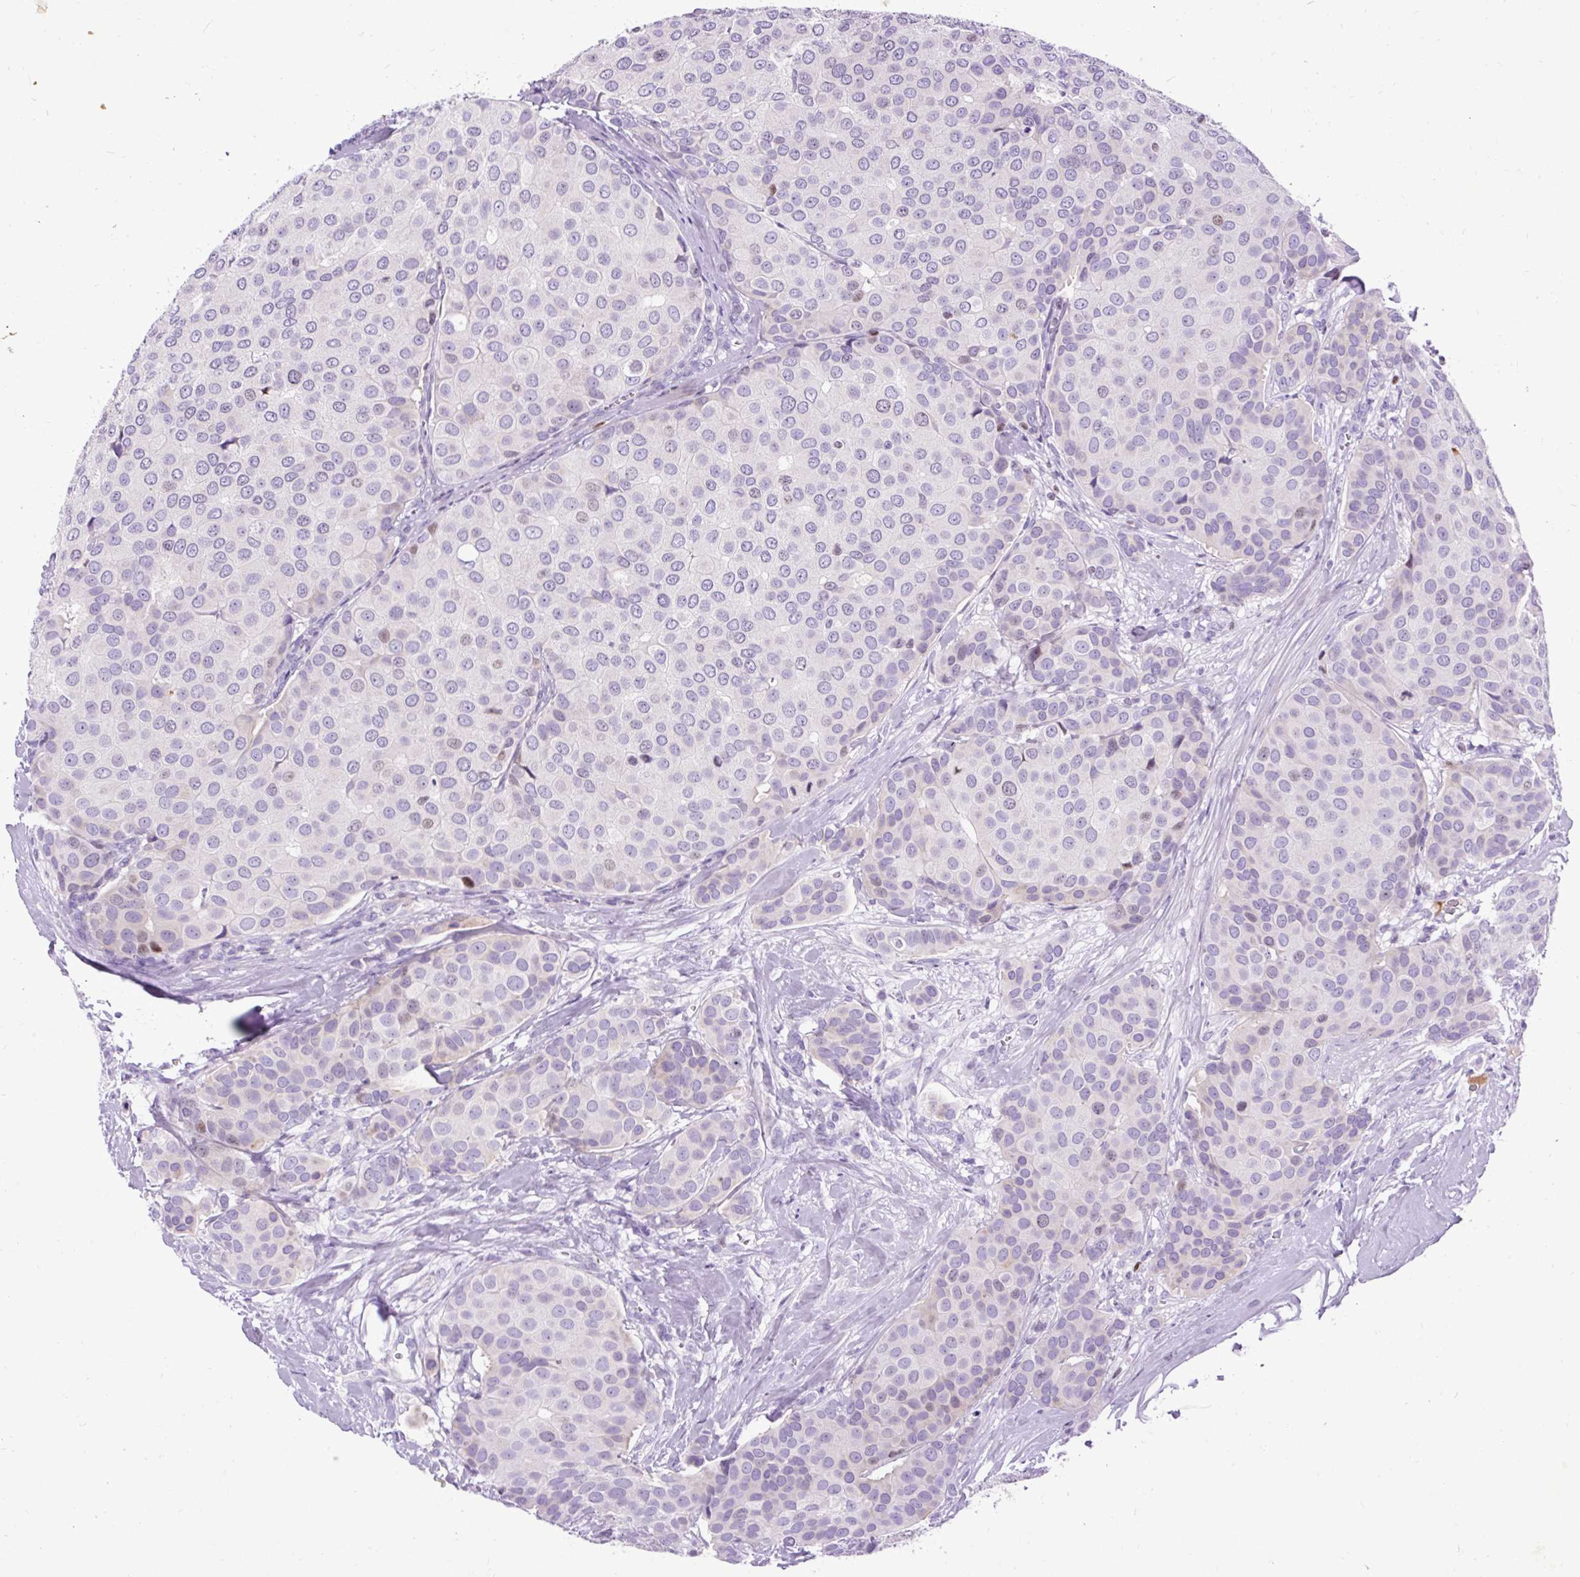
{"staining": {"intensity": "negative", "quantity": "none", "location": "none"}, "tissue": "breast cancer", "cell_type": "Tumor cells", "image_type": "cancer", "snomed": [{"axis": "morphology", "description": "Duct carcinoma"}, {"axis": "topography", "description": "Breast"}], "caption": "Tumor cells show no significant protein positivity in breast invasive ductal carcinoma.", "gene": "SPC24", "patient": {"sex": "female", "age": 70}}